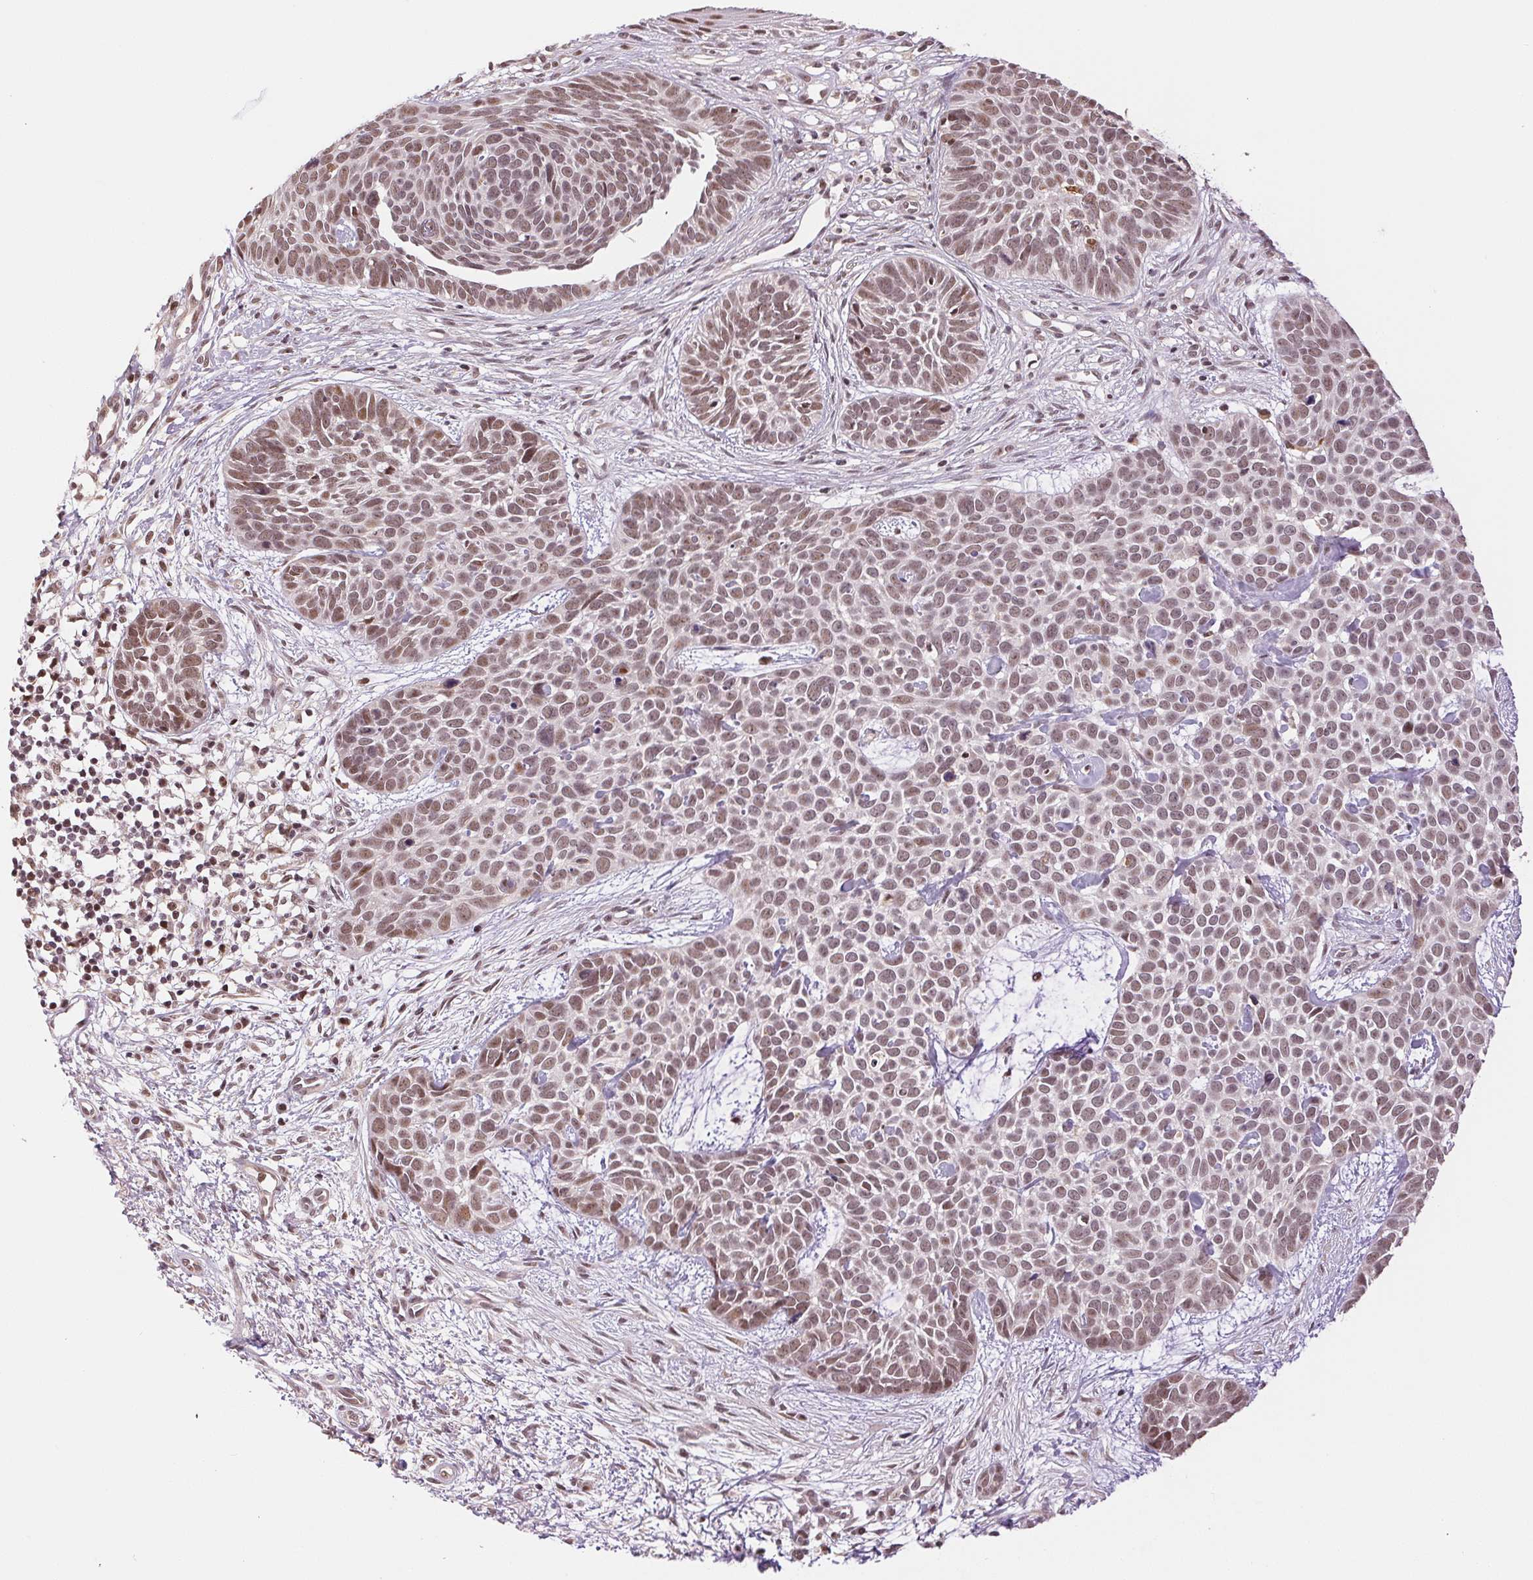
{"staining": {"intensity": "moderate", "quantity": ">75%", "location": "nuclear"}, "tissue": "skin cancer", "cell_type": "Tumor cells", "image_type": "cancer", "snomed": [{"axis": "morphology", "description": "Basal cell carcinoma"}, {"axis": "topography", "description": "Skin"}], "caption": "Skin cancer (basal cell carcinoma) stained with DAB immunohistochemistry (IHC) exhibits medium levels of moderate nuclear expression in approximately >75% of tumor cells. The protein of interest is shown in brown color, while the nuclei are stained blue.", "gene": "GRHL3", "patient": {"sex": "male", "age": 69}}